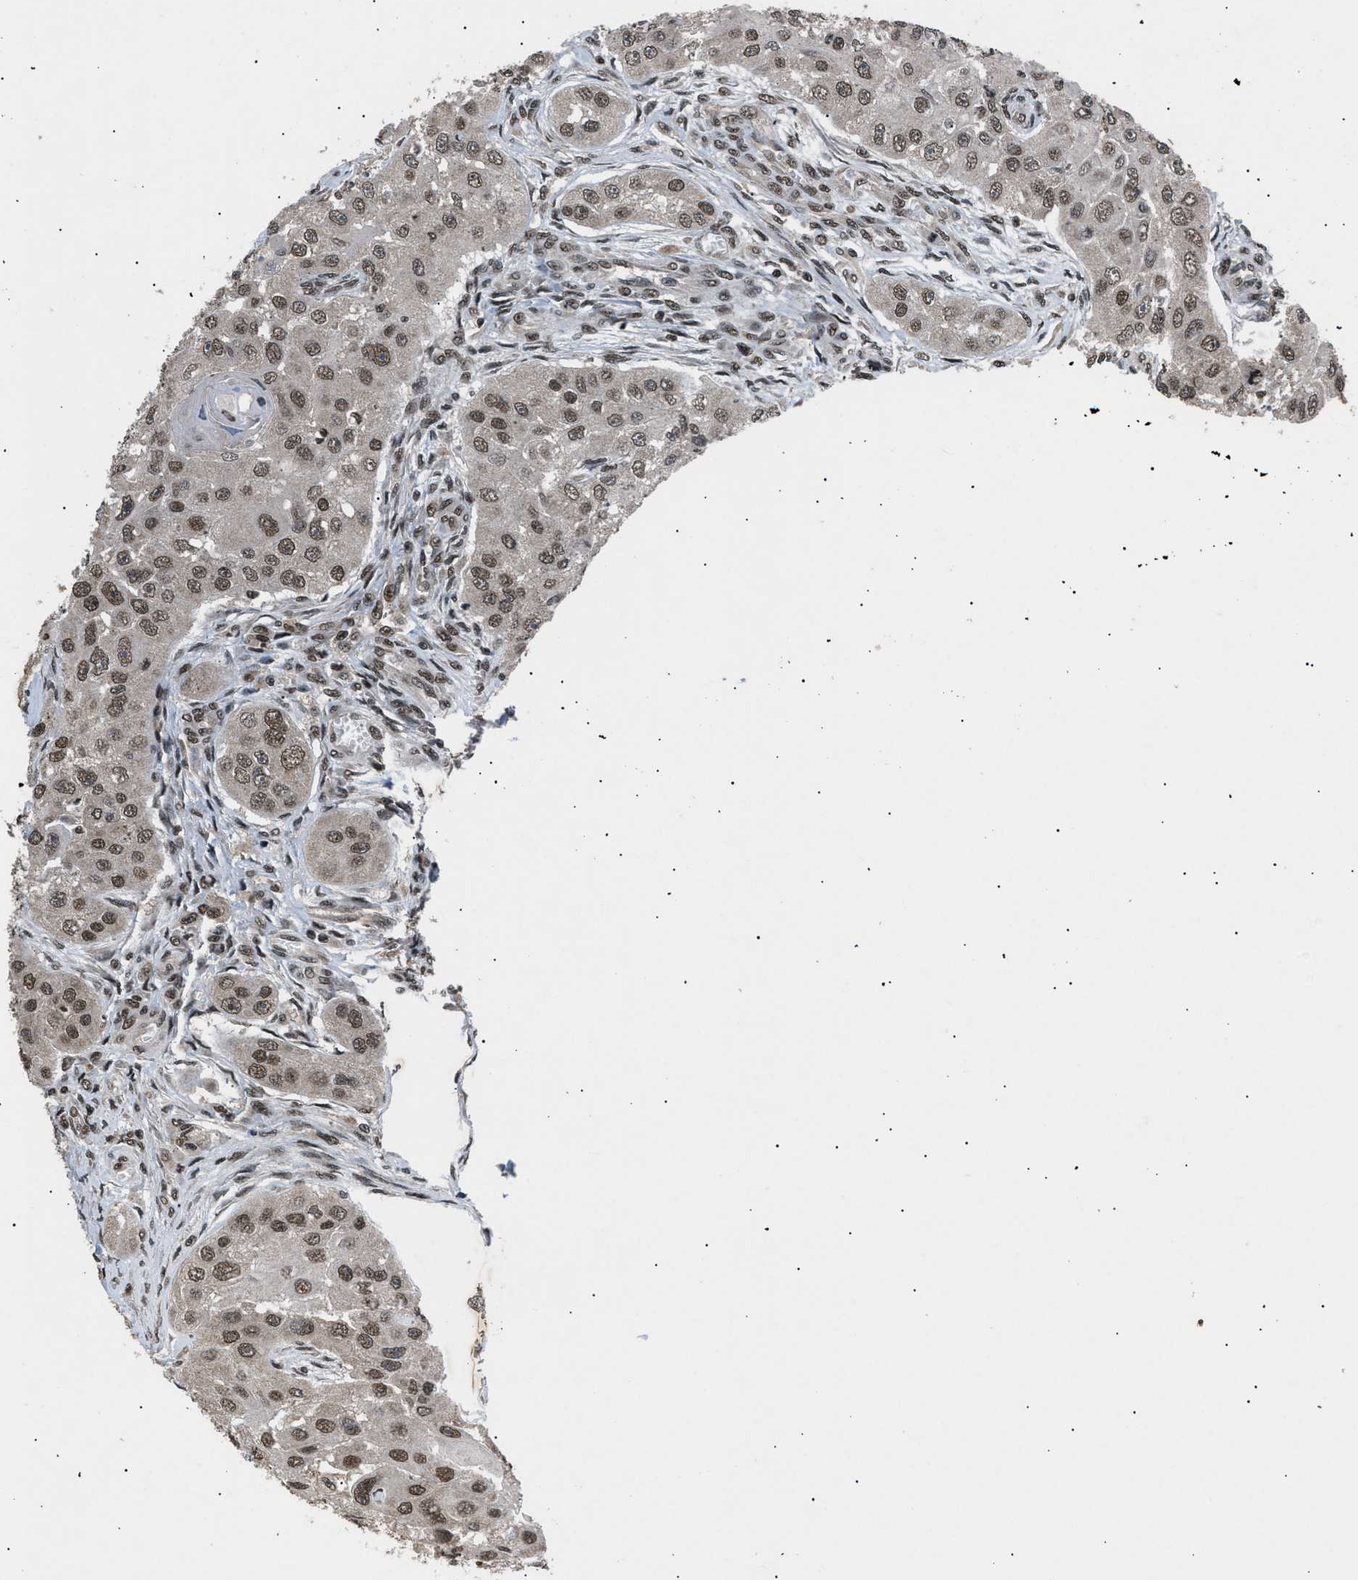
{"staining": {"intensity": "moderate", "quantity": ">75%", "location": "nuclear"}, "tissue": "head and neck cancer", "cell_type": "Tumor cells", "image_type": "cancer", "snomed": [{"axis": "morphology", "description": "Normal tissue, NOS"}, {"axis": "morphology", "description": "Squamous cell carcinoma, NOS"}, {"axis": "topography", "description": "Skeletal muscle"}, {"axis": "topography", "description": "Head-Neck"}], "caption": "A medium amount of moderate nuclear positivity is appreciated in about >75% of tumor cells in head and neck cancer tissue.", "gene": "RBM5", "patient": {"sex": "male", "age": 51}}